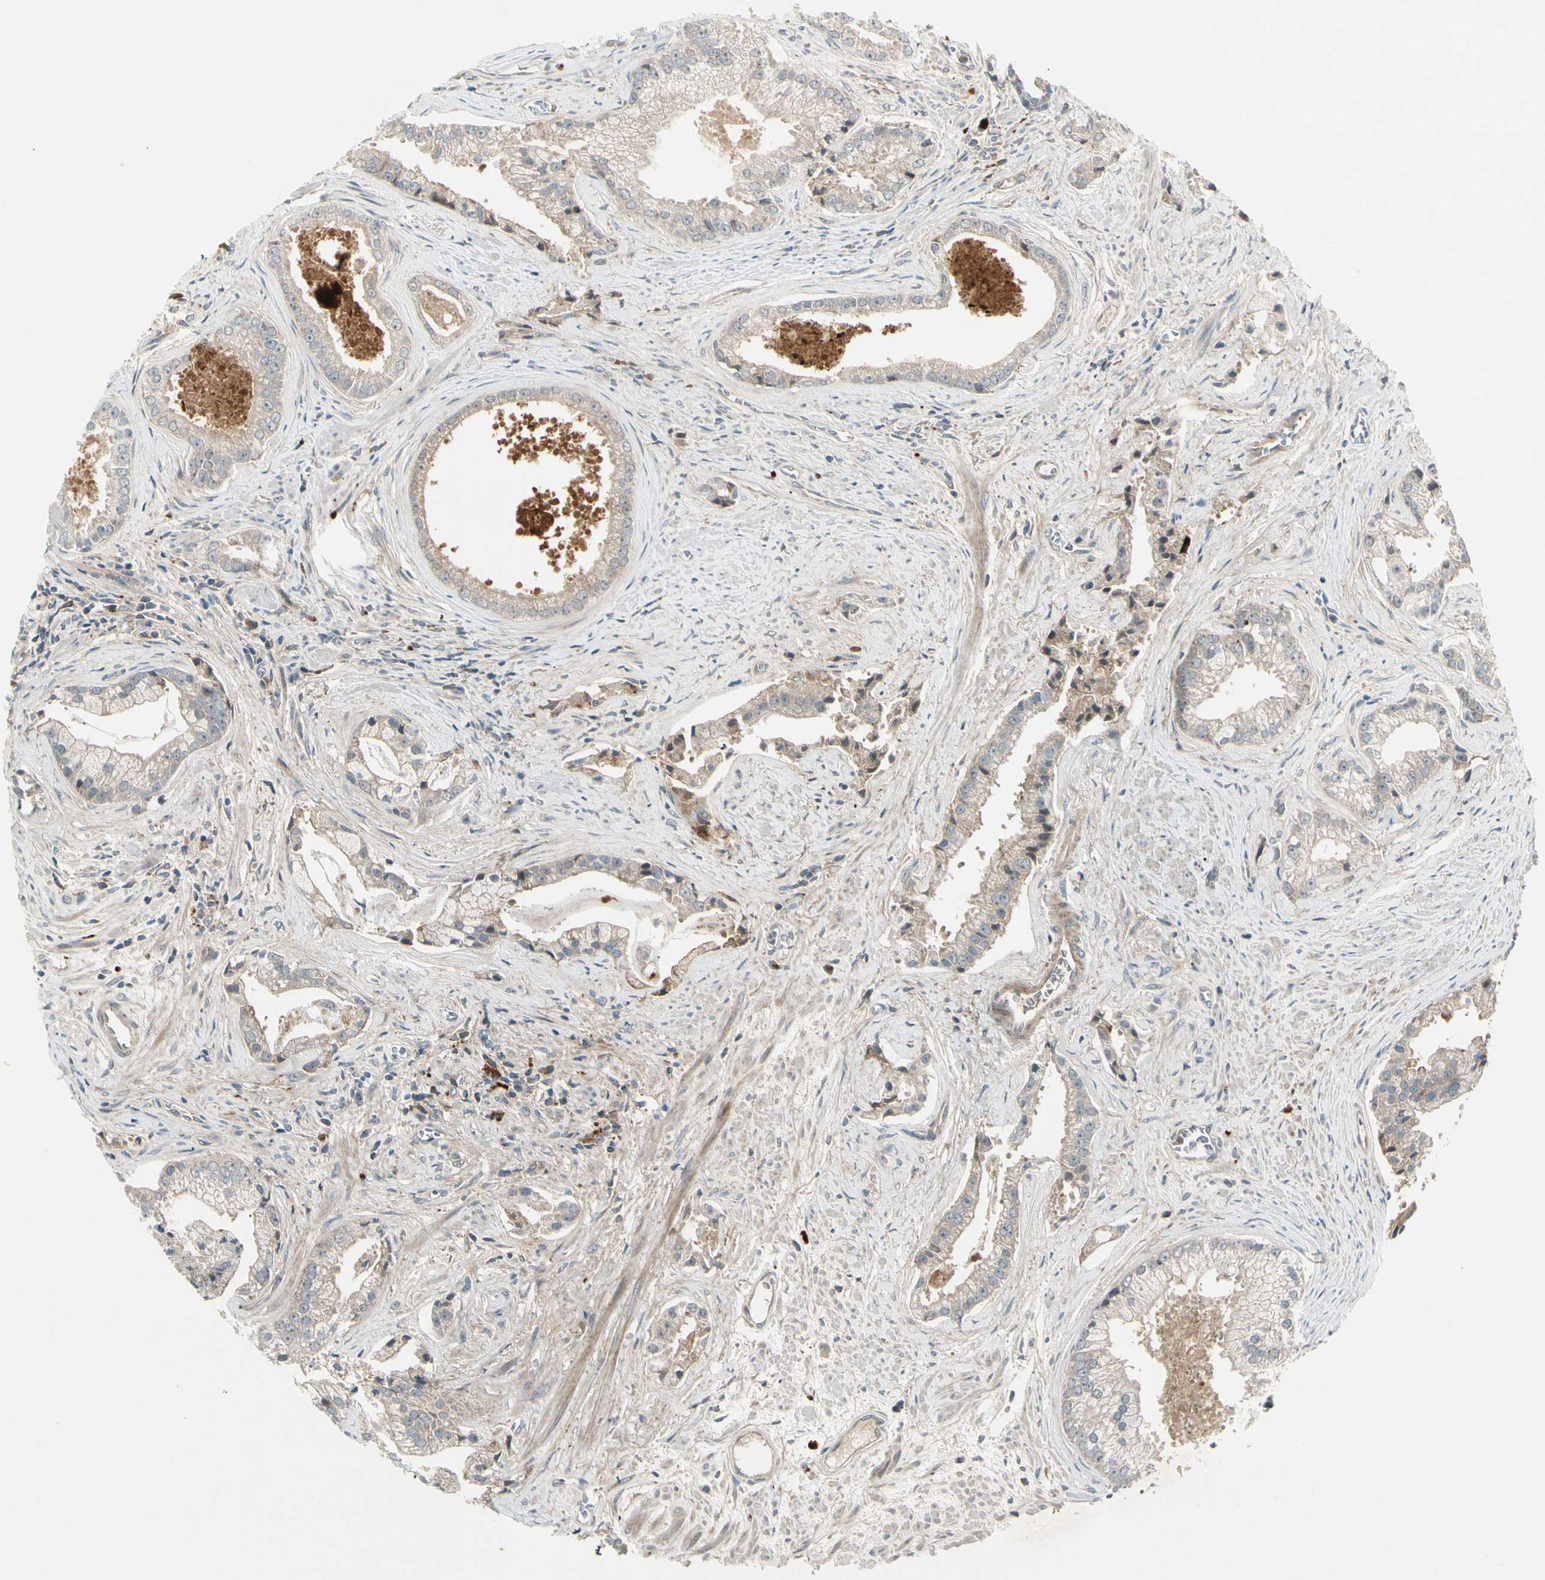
{"staining": {"intensity": "weak", "quantity": ">75%", "location": "cytoplasmic/membranous"}, "tissue": "prostate cancer", "cell_type": "Tumor cells", "image_type": "cancer", "snomed": [{"axis": "morphology", "description": "Adenocarcinoma, High grade"}, {"axis": "topography", "description": "Prostate"}], "caption": "Prostate cancer stained for a protein reveals weak cytoplasmic/membranous positivity in tumor cells.", "gene": "ACVR1C", "patient": {"sex": "male", "age": 67}}